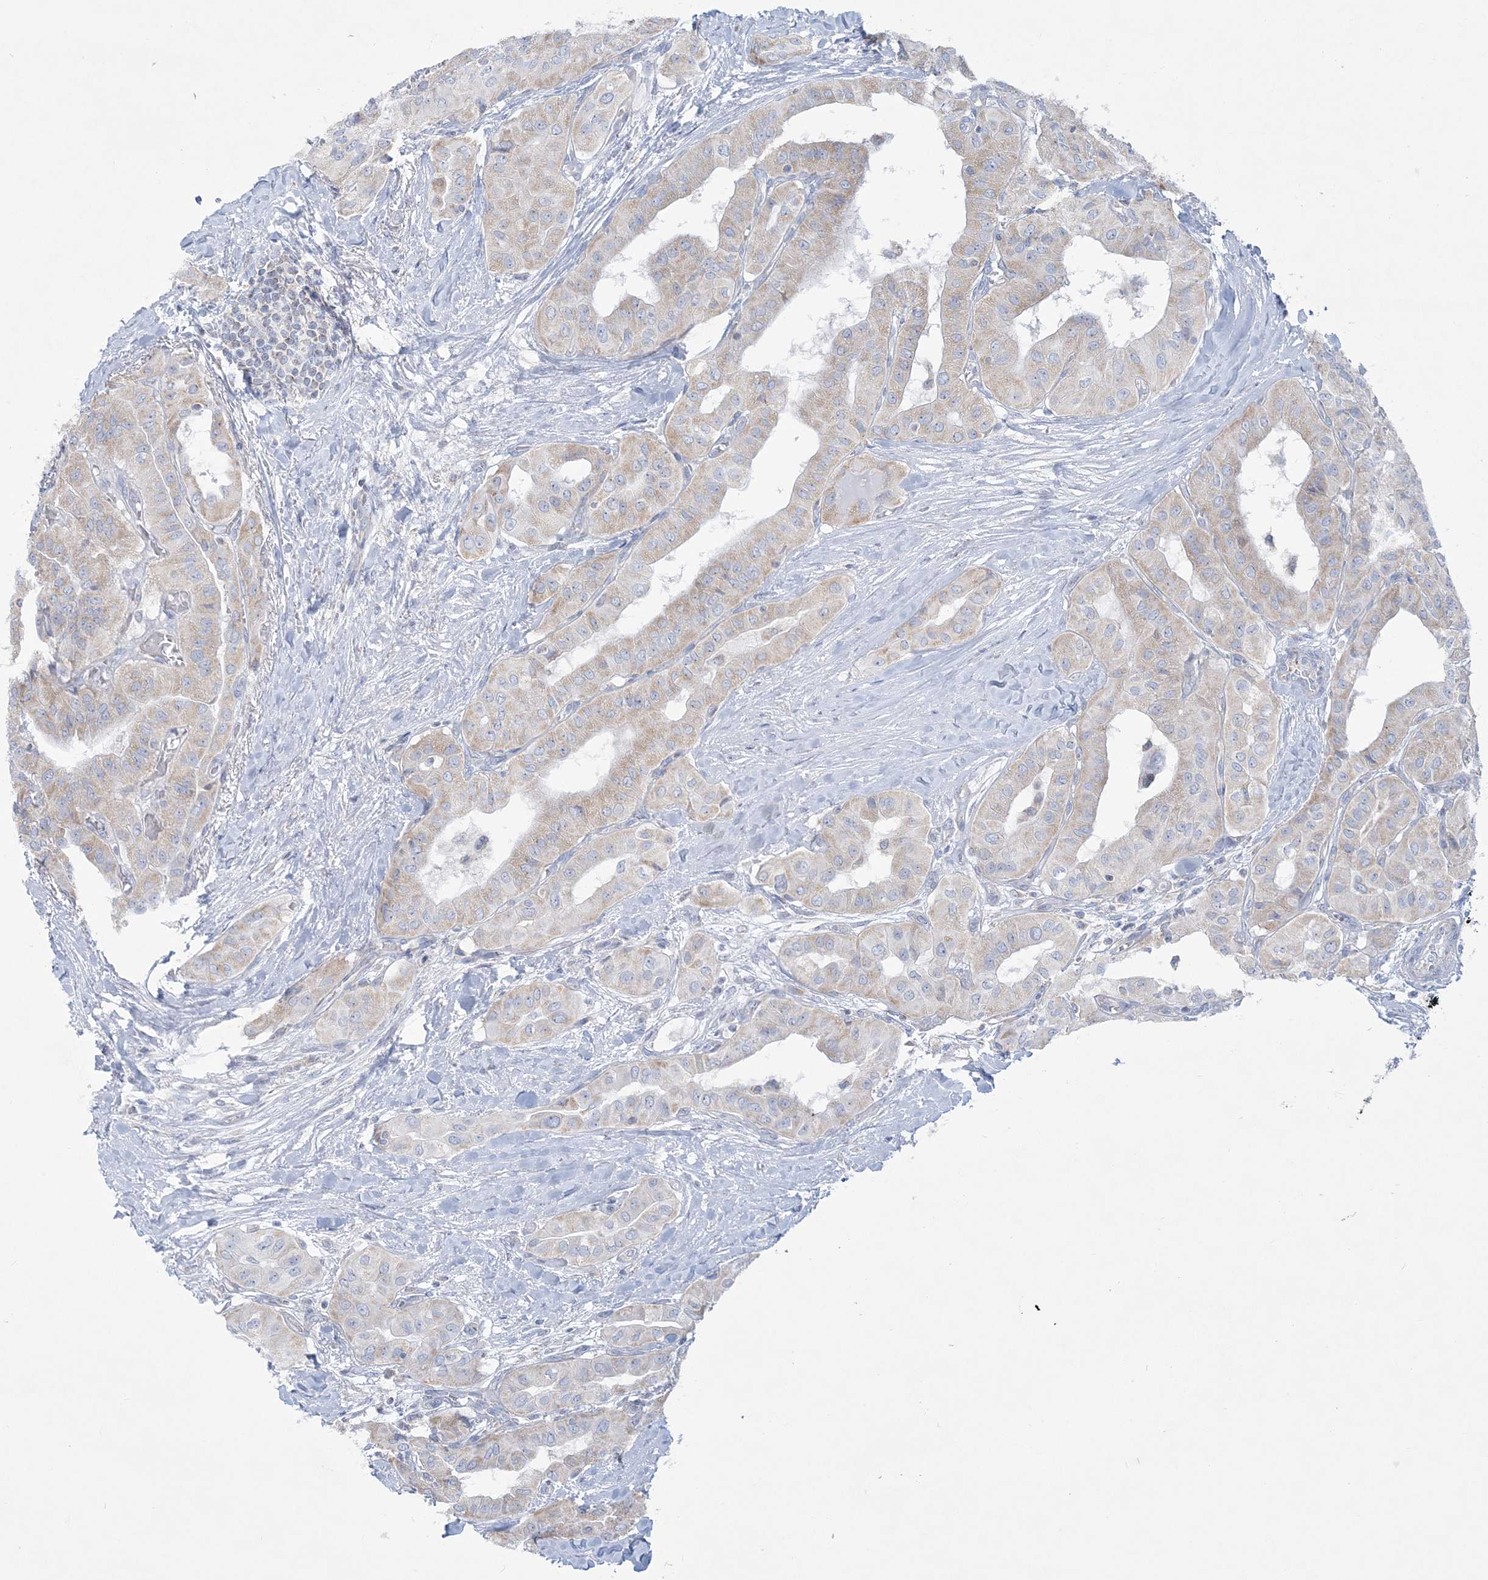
{"staining": {"intensity": "weak", "quantity": "25%-75%", "location": "cytoplasmic/membranous"}, "tissue": "thyroid cancer", "cell_type": "Tumor cells", "image_type": "cancer", "snomed": [{"axis": "morphology", "description": "Papillary adenocarcinoma, NOS"}, {"axis": "topography", "description": "Thyroid gland"}], "caption": "The image reveals a brown stain indicating the presence of a protein in the cytoplasmic/membranous of tumor cells in papillary adenocarcinoma (thyroid).", "gene": "TBC1D7", "patient": {"sex": "female", "age": 59}}